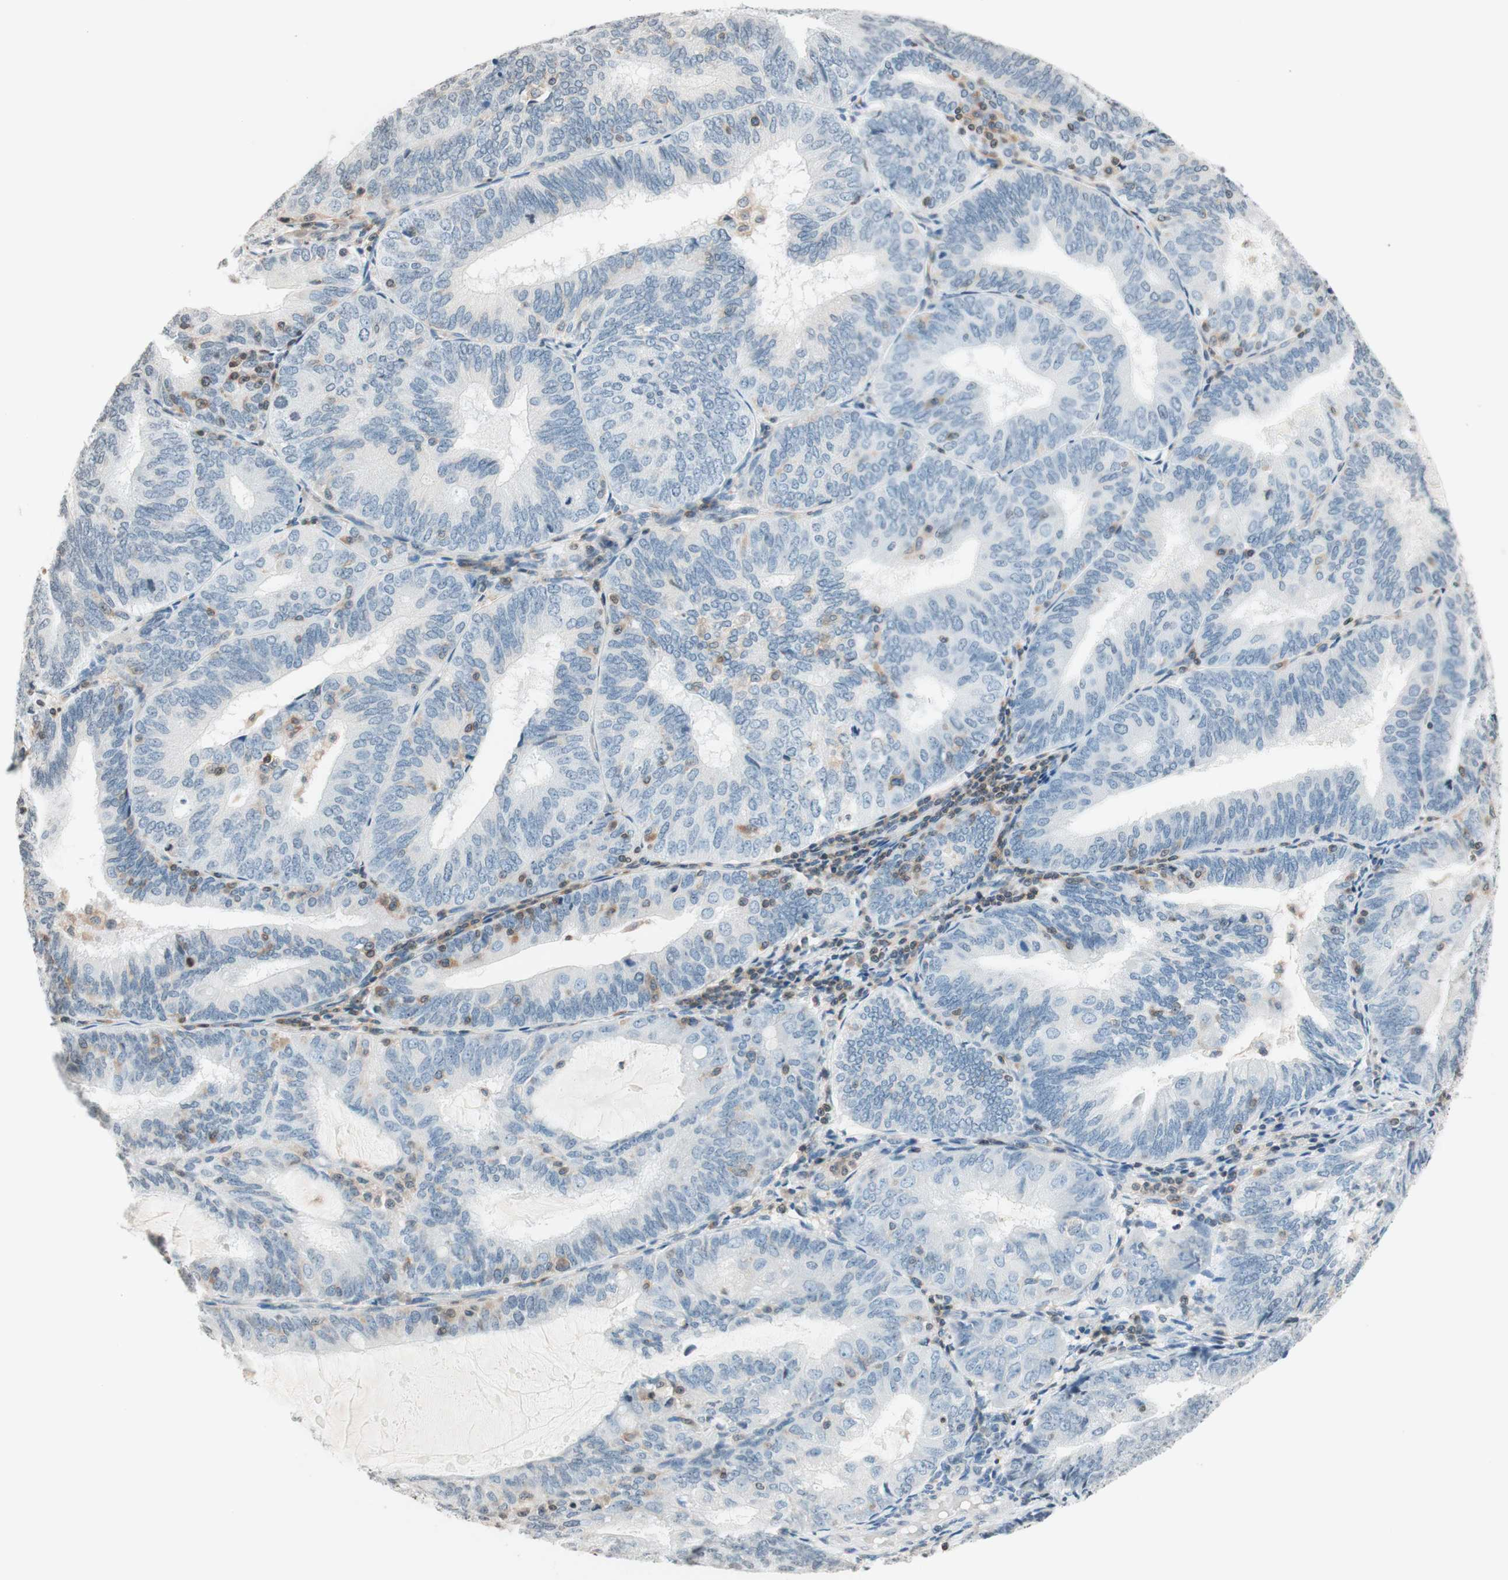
{"staining": {"intensity": "negative", "quantity": "none", "location": "none"}, "tissue": "endometrial cancer", "cell_type": "Tumor cells", "image_type": "cancer", "snomed": [{"axis": "morphology", "description": "Adenocarcinoma, NOS"}, {"axis": "topography", "description": "Endometrium"}], "caption": "High power microscopy image of an IHC image of endometrial cancer, revealing no significant positivity in tumor cells.", "gene": "WIPF1", "patient": {"sex": "female", "age": 81}}